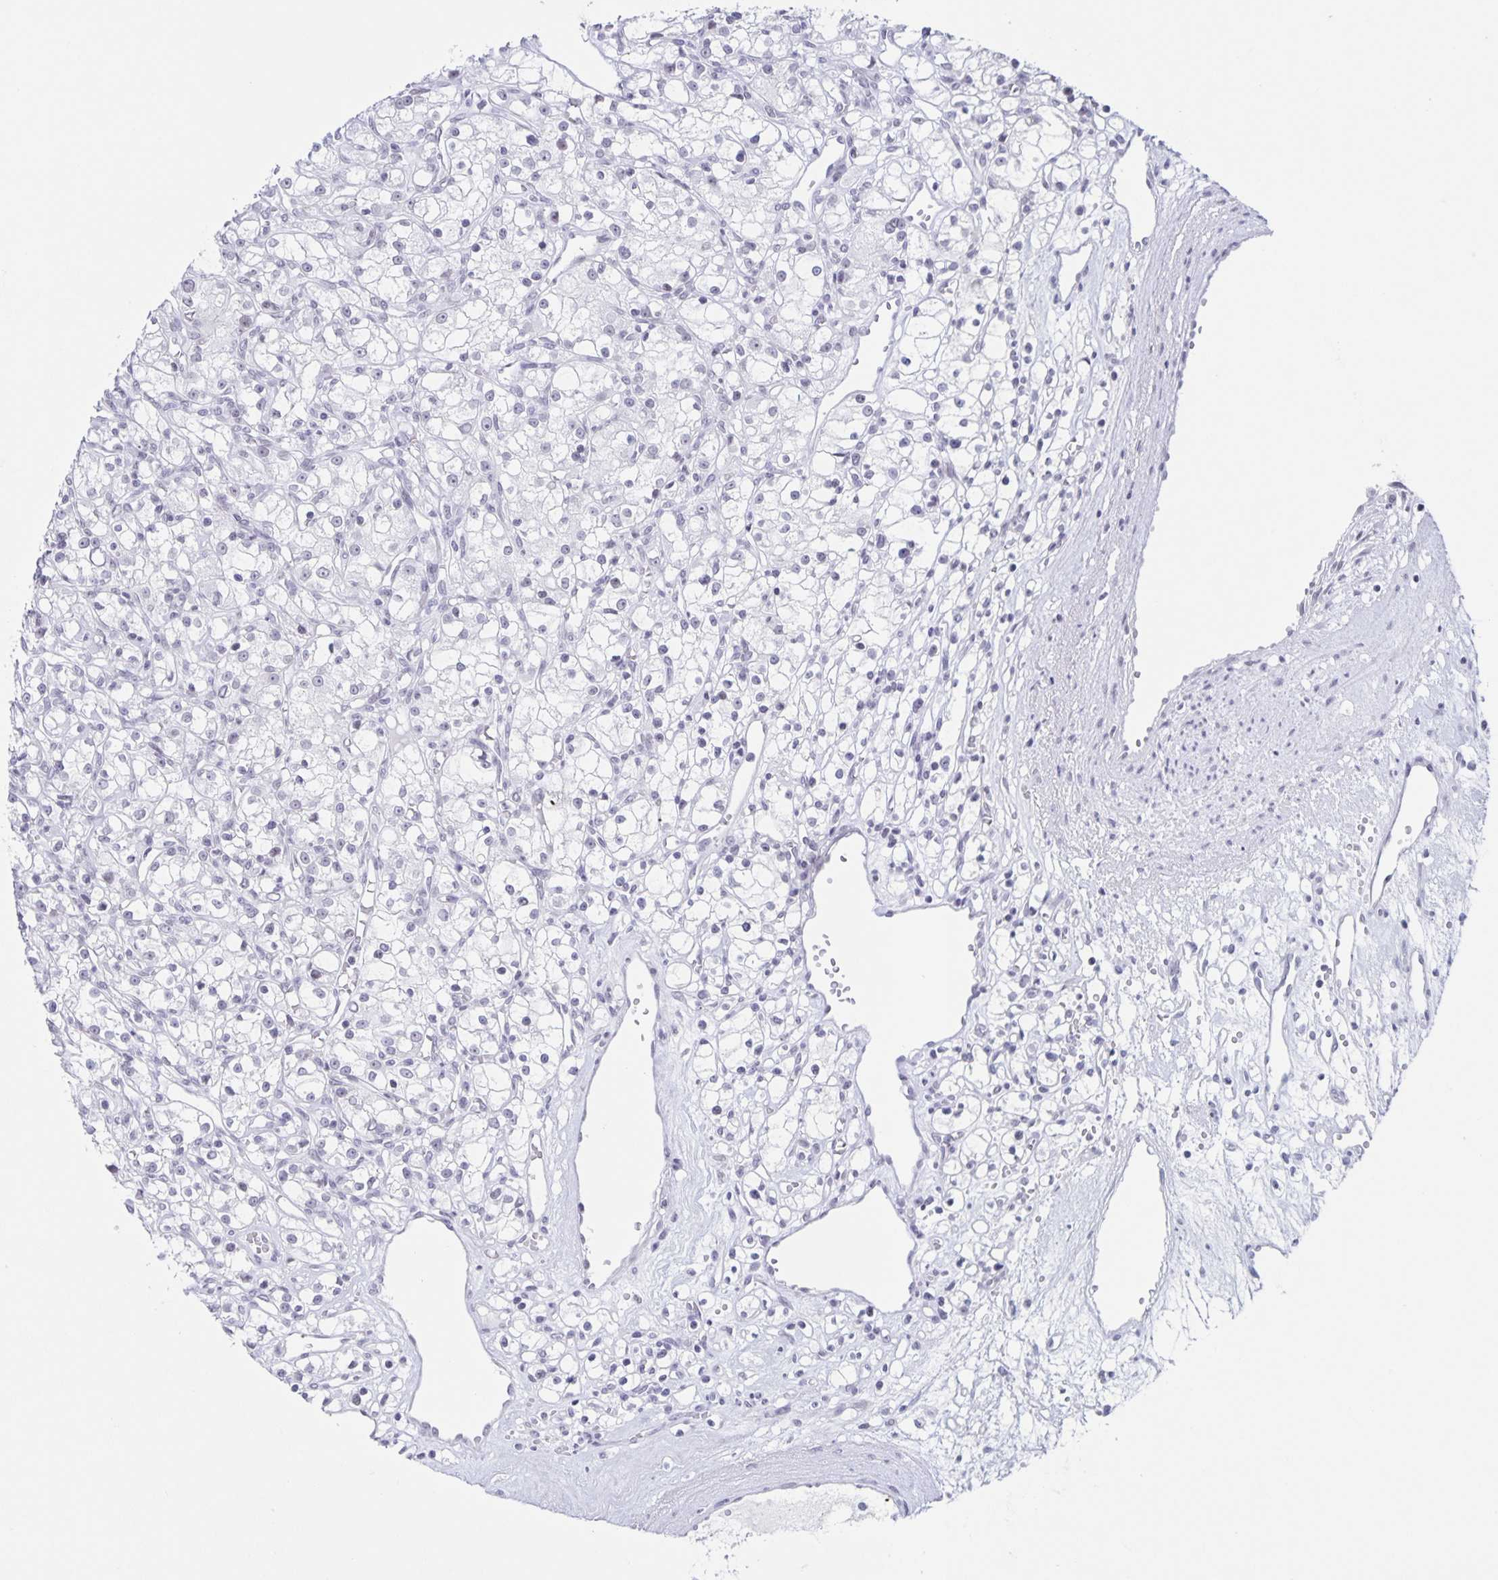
{"staining": {"intensity": "negative", "quantity": "none", "location": "none"}, "tissue": "renal cancer", "cell_type": "Tumor cells", "image_type": "cancer", "snomed": [{"axis": "morphology", "description": "Adenocarcinoma, NOS"}, {"axis": "topography", "description": "Kidney"}], "caption": "Immunohistochemistry photomicrograph of neoplastic tissue: renal adenocarcinoma stained with DAB exhibits no significant protein expression in tumor cells. (IHC, brightfield microscopy, high magnification).", "gene": "LCE6A", "patient": {"sex": "female", "age": 59}}